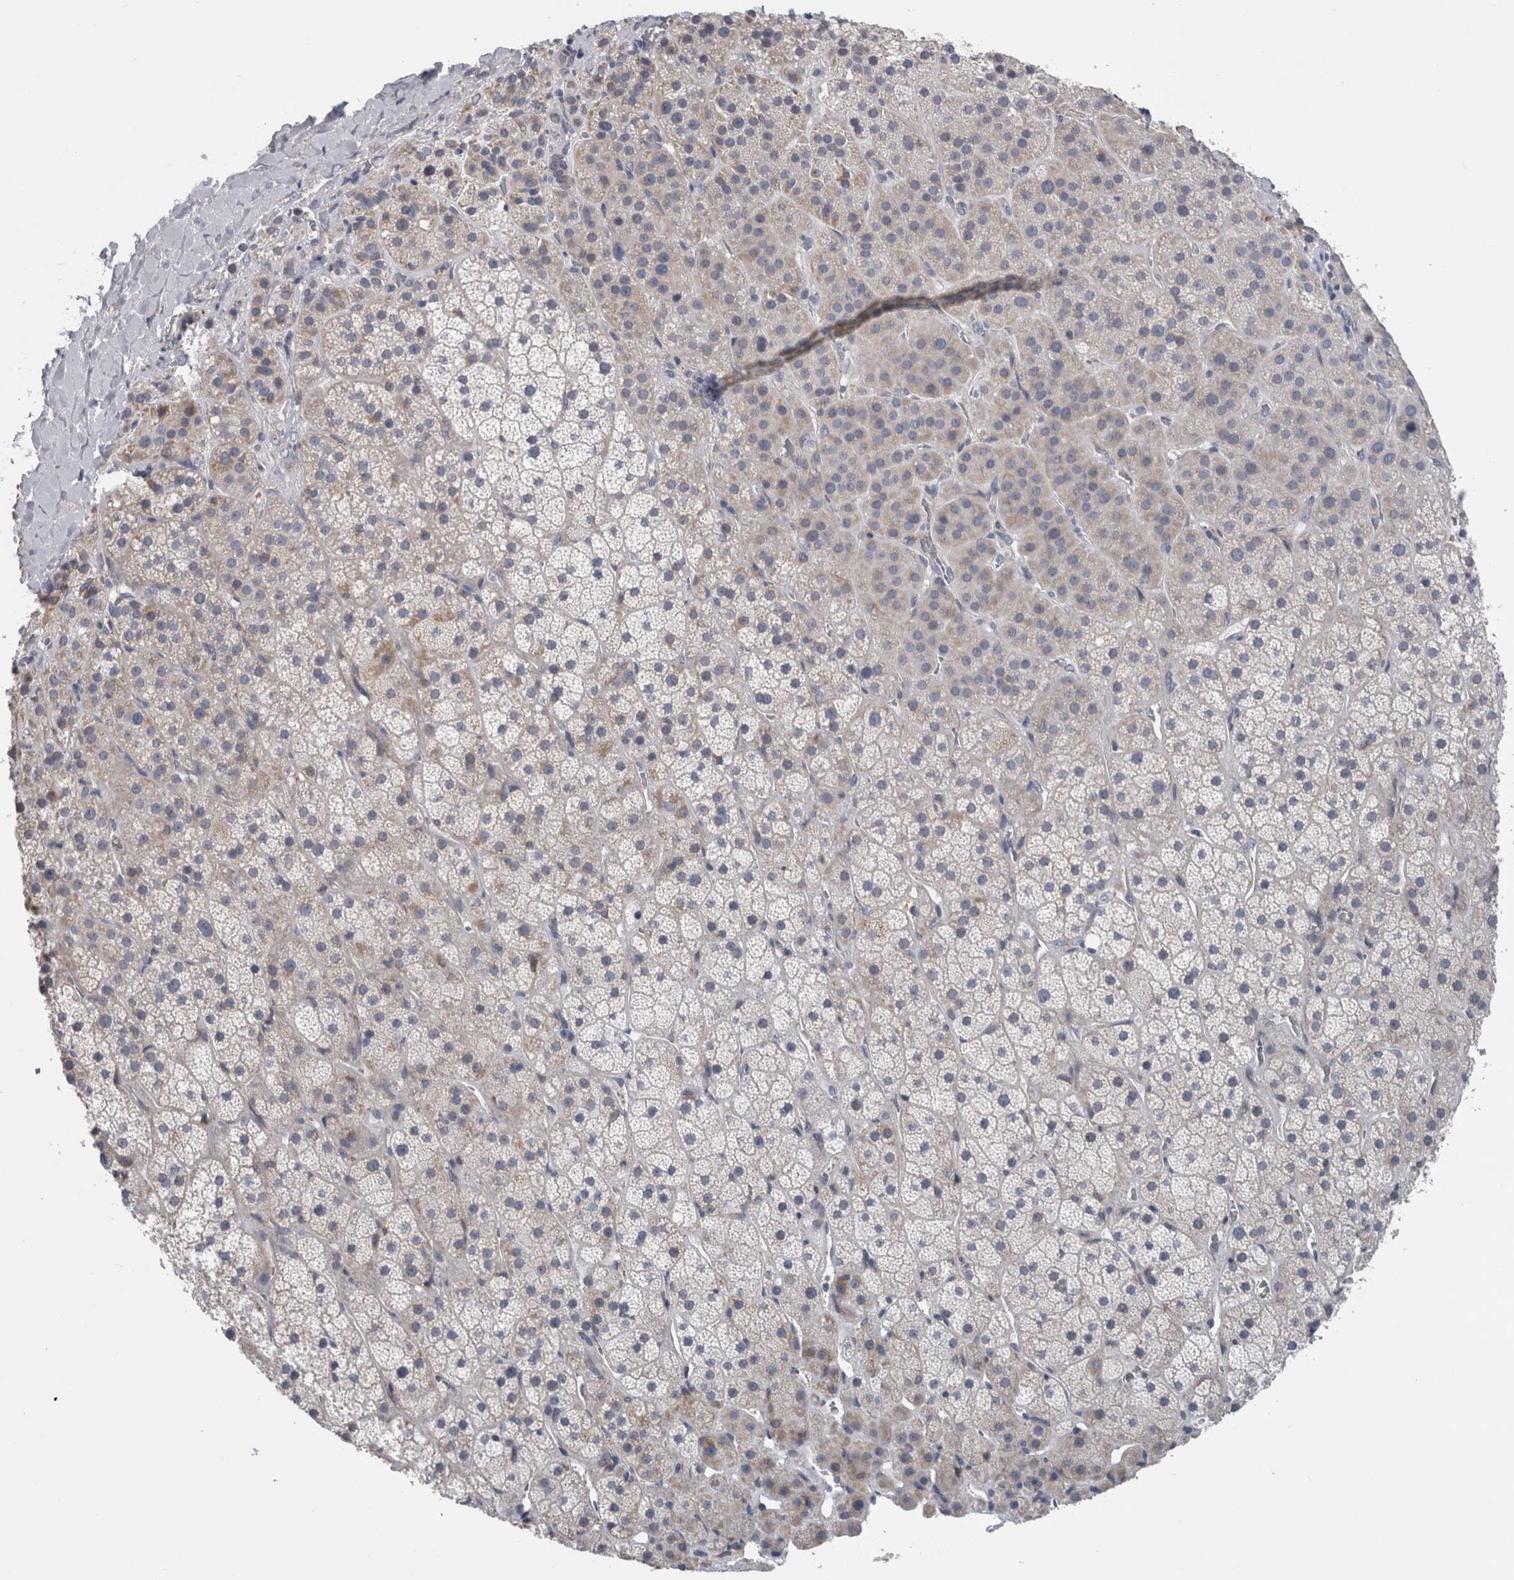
{"staining": {"intensity": "negative", "quantity": "none", "location": "none"}, "tissue": "adrenal gland", "cell_type": "Glandular cells", "image_type": "normal", "snomed": [{"axis": "morphology", "description": "Normal tissue, NOS"}, {"axis": "topography", "description": "Adrenal gland"}], "caption": "Human adrenal gland stained for a protein using IHC reveals no positivity in glandular cells.", "gene": "GDAP1", "patient": {"sex": "male", "age": 57}}